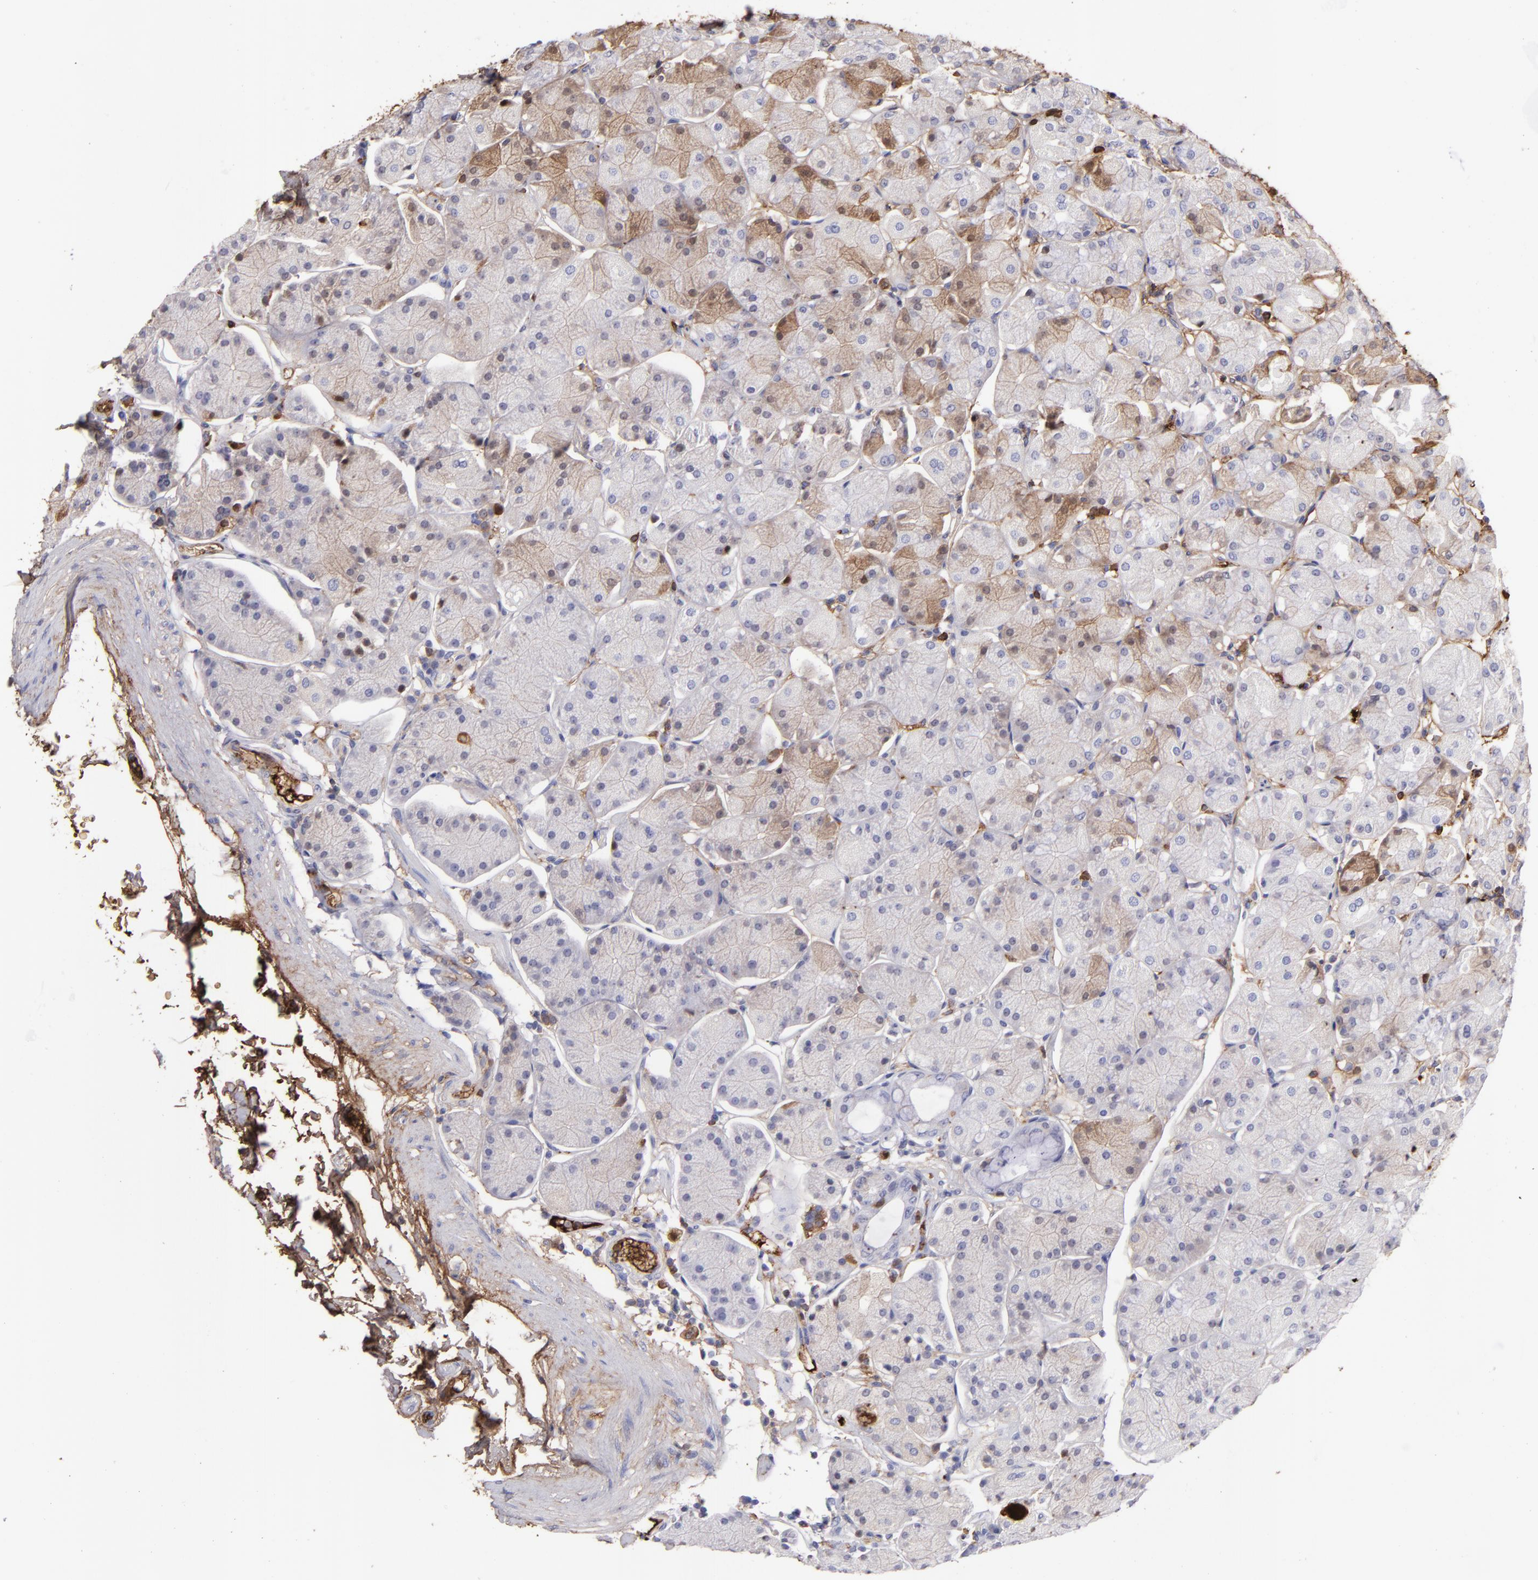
{"staining": {"intensity": "moderate", "quantity": "<25%", "location": "cytoplasmic/membranous"}, "tissue": "stomach", "cell_type": "Glandular cells", "image_type": "normal", "snomed": [{"axis": "morphology", "description": "Normal tissue, NOS"}, {"axis": "topography", "description": "Stomach, upper"}, {"axis": "topography", "description": "Stomach"}], "caption": "The photomicrograph displays staining of benign stomach, revealing moderate cytoplasmic/membranous protein staining (brown color) within glandular cells.", "gene": "FGB", "patient": {"sex": "male", "age": 76}}